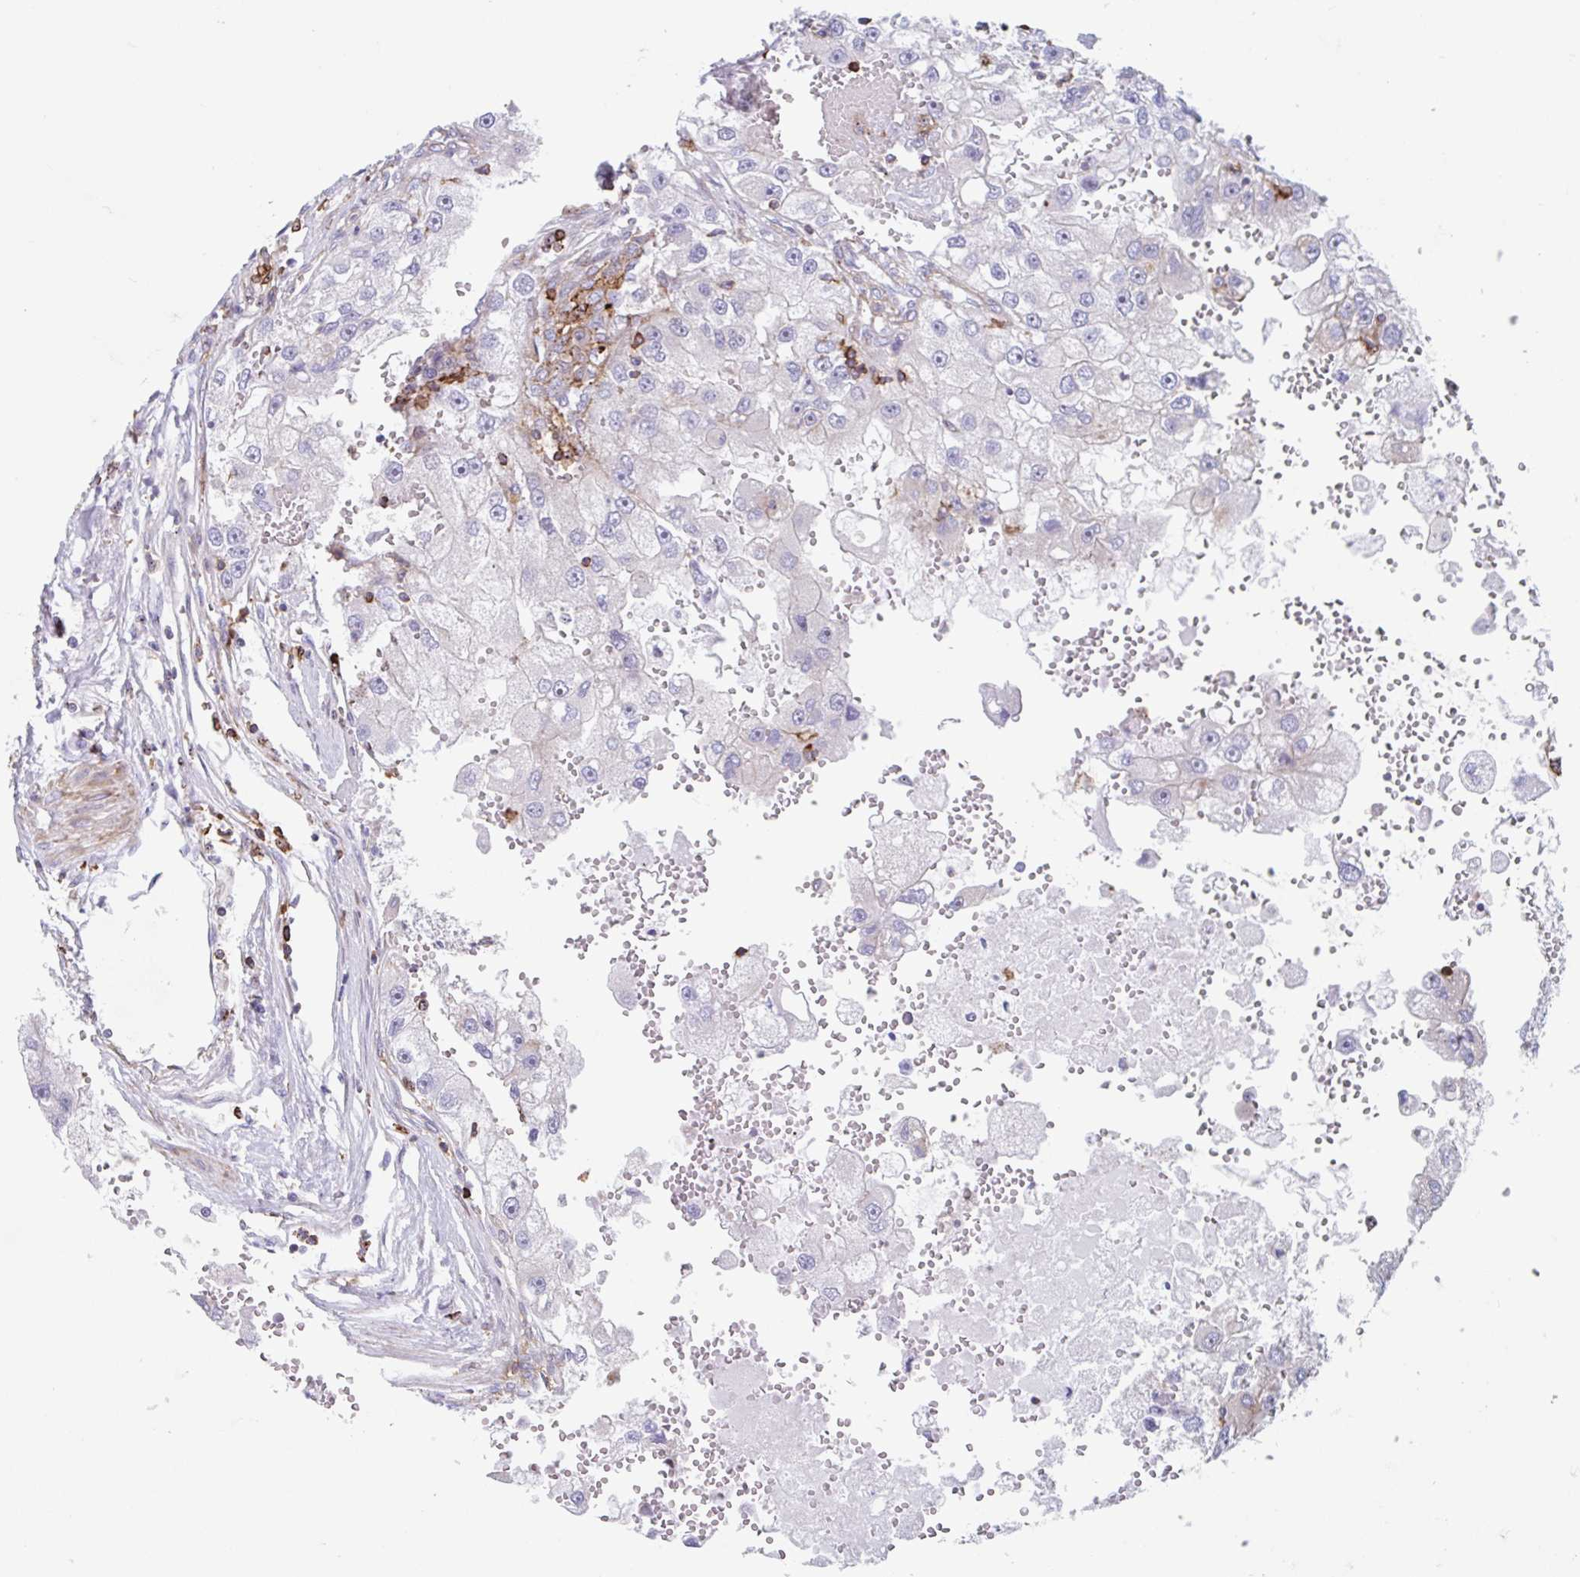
{"staining": {"intensity": "negative", "quantity": "none", "location": "none"}, "tissue": "renal cancer", "cell_type": "Tumor cells", "image_type": "cancer", "snomed": [{"axis": "morphology", "description": "Adenocarcinoma, NOS"}, {"axis": "topography", "description": "Kidney"}], "caption": "An immunohistochemistry image of adenocarcinoma (renal) is shown. There is no staining in tumor cells of adenocarcinoma (renal). Nuclei are stained in blue.", "gene": "EFHD1", "patient": {"sex": "male", "age": 63}}